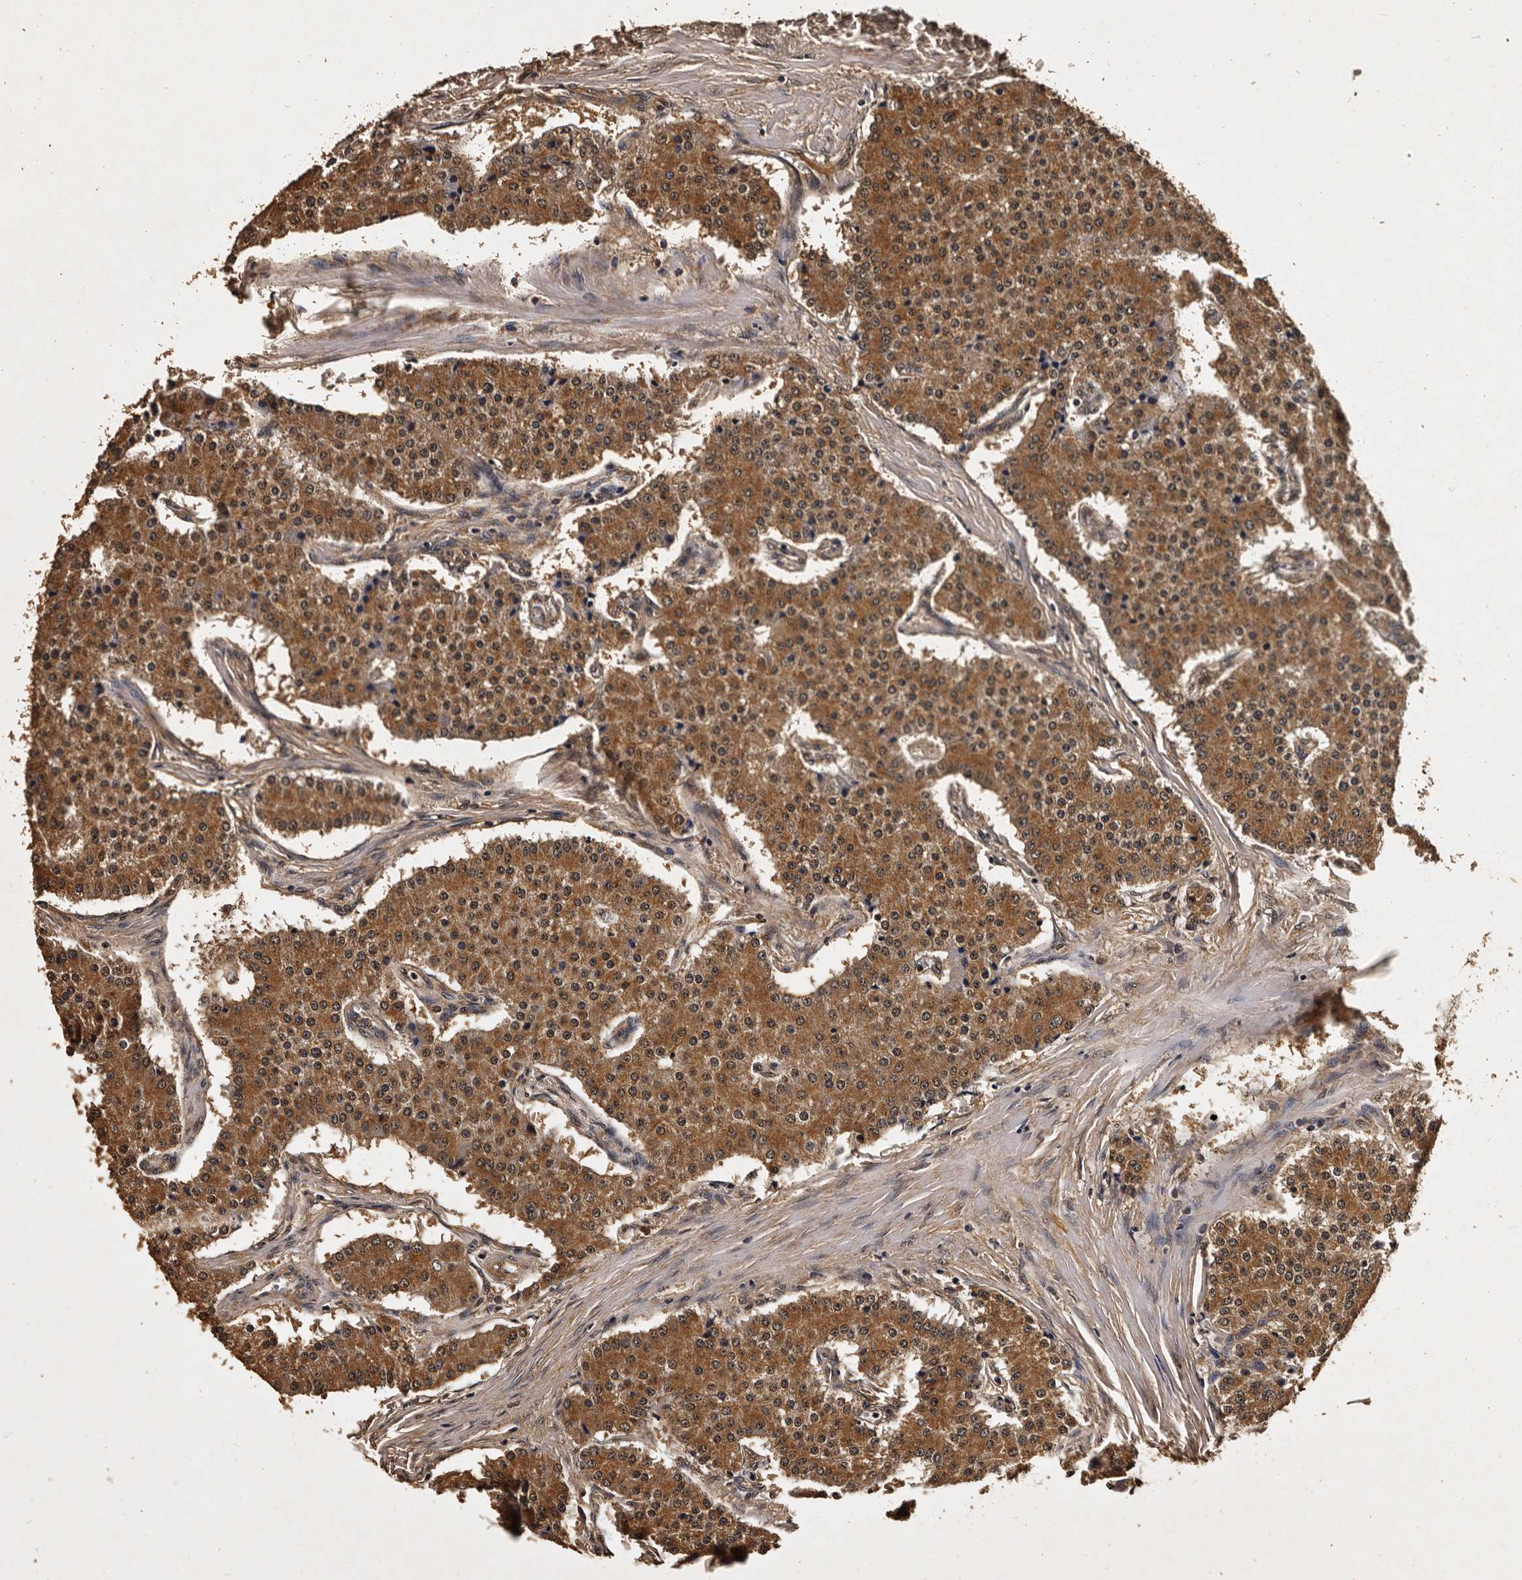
{"staining": {"intensity": "strong", "quantity": ">75%", "location": "cytoplasmic/membranous"}, "tissue": "carcinoid", "cell_type": "Tumor cells", "image_type": "cancer", "snomed": [{"axis": "morphology", "description": "Carcinoid, malignant, NOS"}, {"axis": "topography", "description": "Colon"}], "caption": "Immunohistochemistry (IHC) image of human malignant carcinoid stained for a protein (brown), which reveals high levels of strong cytoplasmic/membranous expression in approximately >75% of tumor cells.", "gene": "PARS2", "patient": {"sex": "female", "age": 52}}